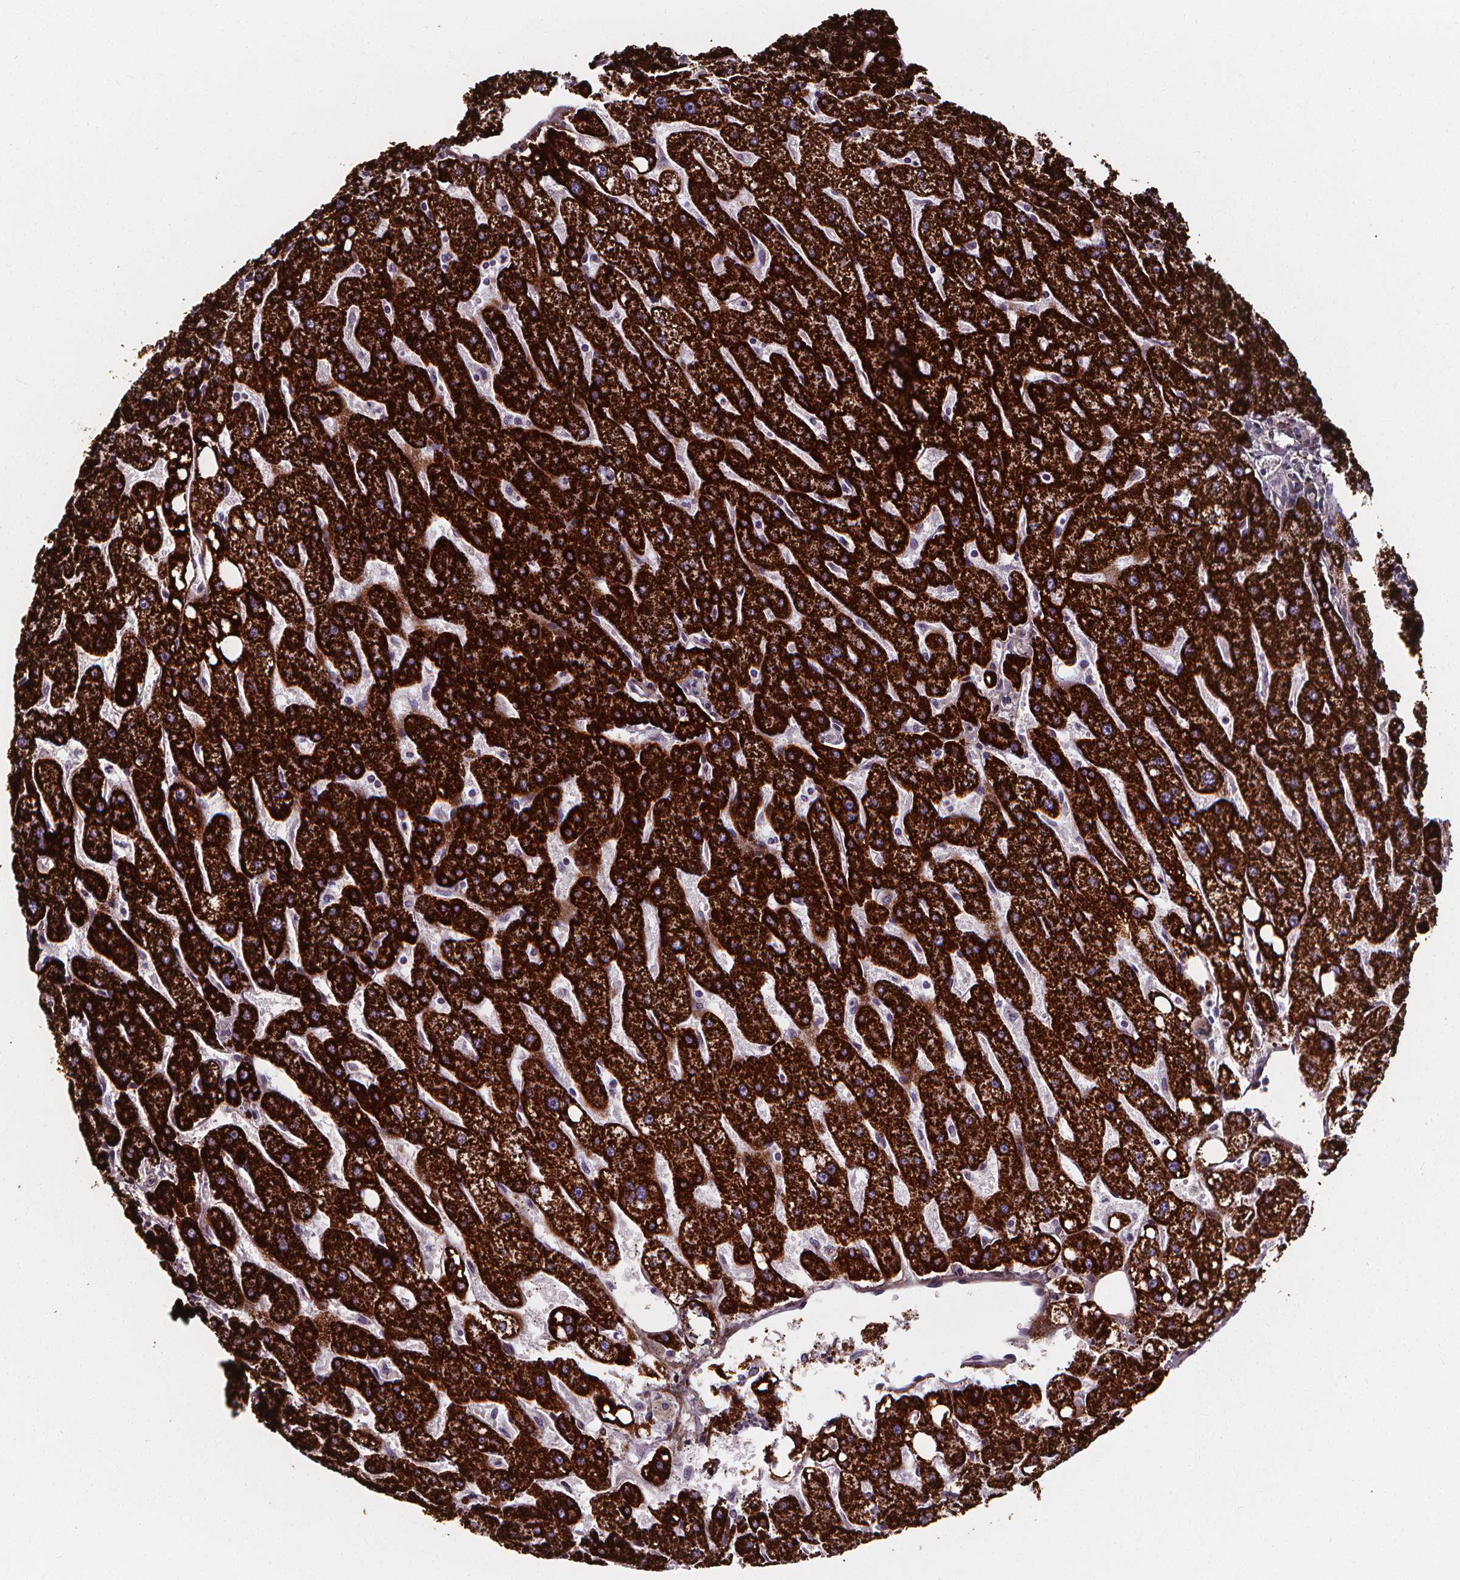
{"staining": {"intensity": "negative", "quantity": "none", "location": "none"}, "tissue": "liver", "cell_type": "Cholangiocytes", "image_type": "normal", "snomed": [{"axis": "morphology", "description": "Normal tissue, NOS"}, {"axis": "topography", "description": "Liver"}], "caption": "High power microscopy micrograph of an immunohistochemistry (IHC) histopathology image of normal liver, revealing no significant expression in cholangiocytes.", "gene": "AEBP1", "patient": {"sex": "male", "age": 67}}